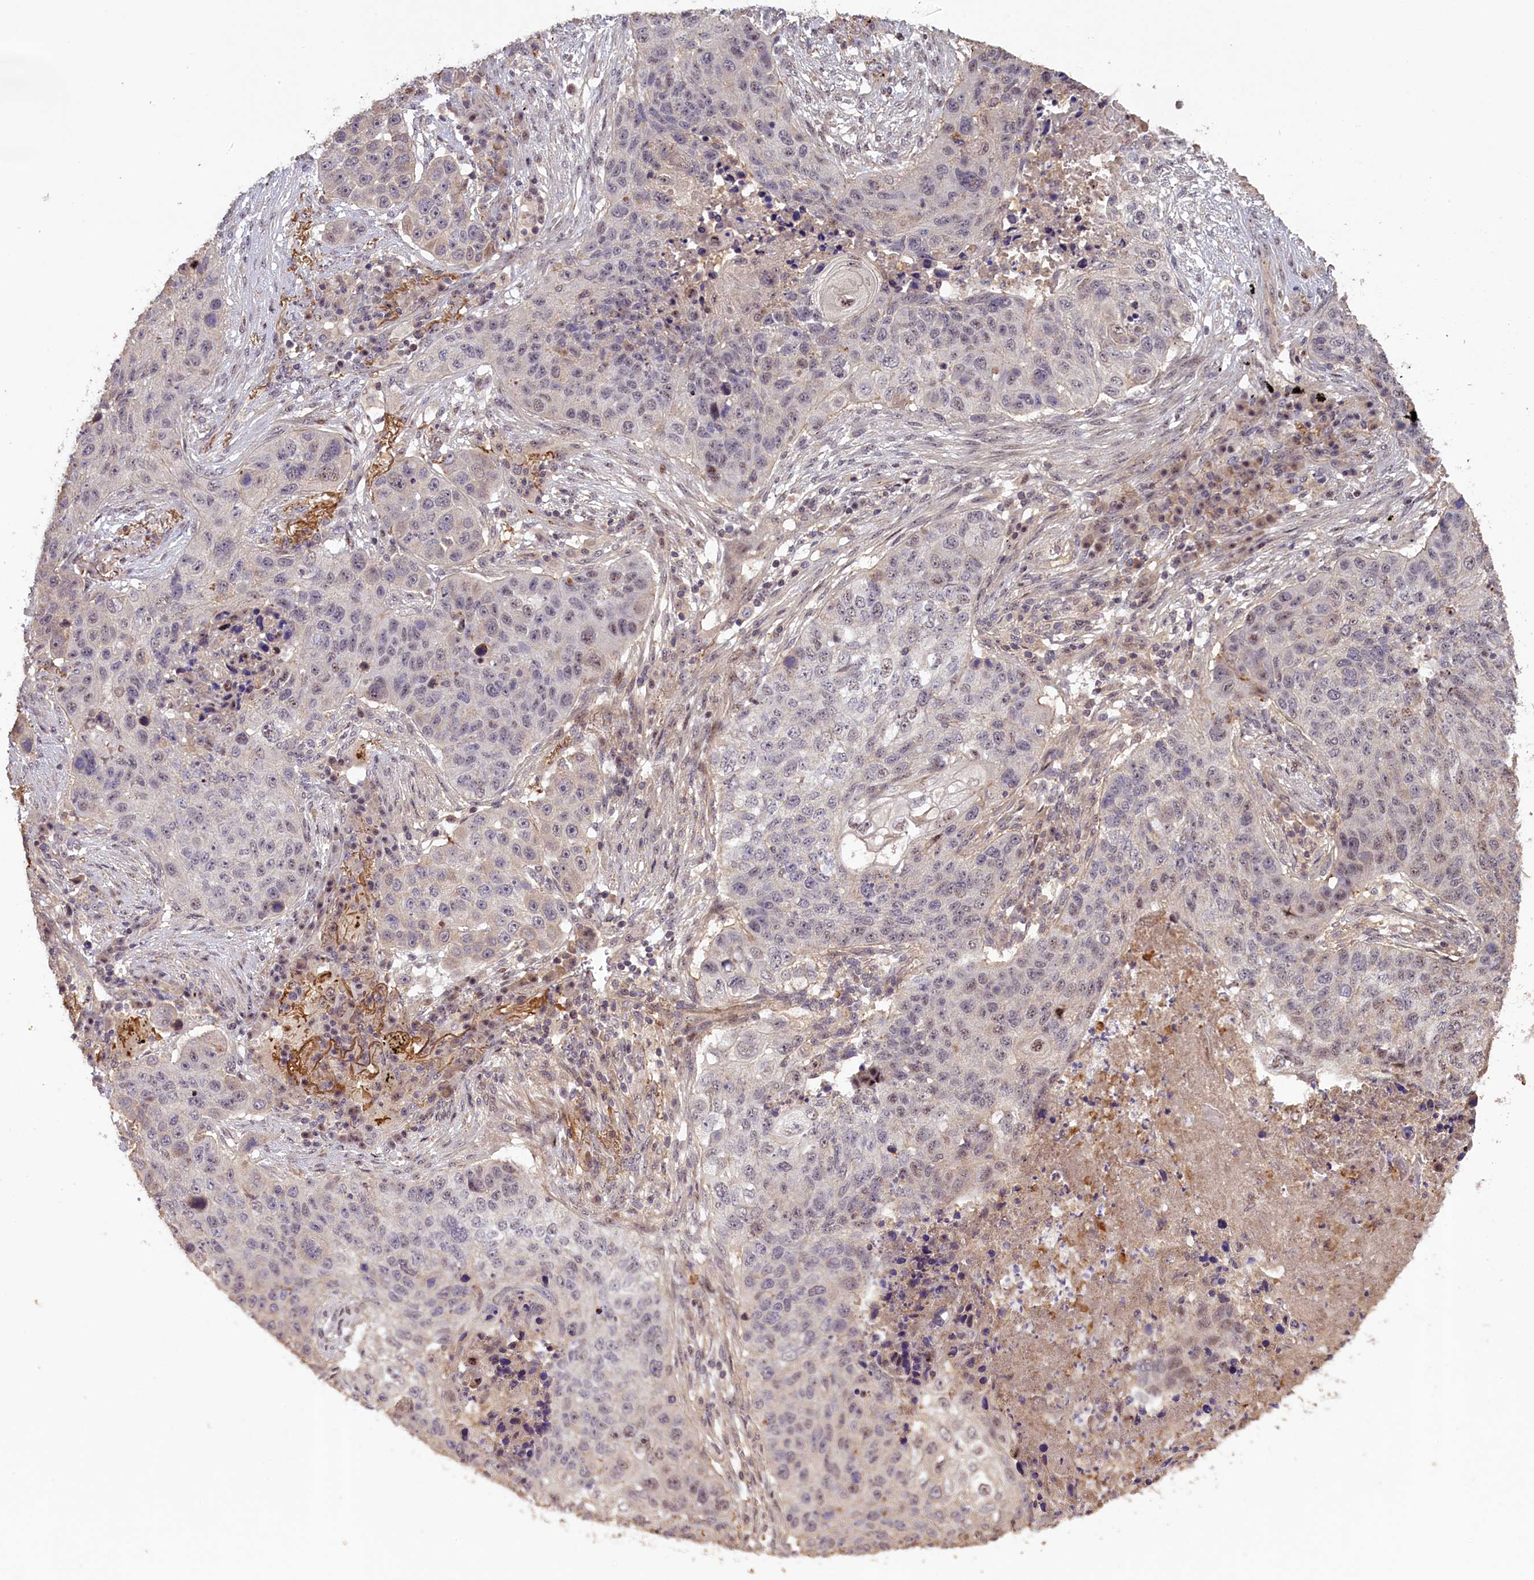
{"staining": {"intensity": "weak", "quantity": "<25%", "location": "nuclear"}, "tissue": "lung cancer", "cell_type": "Tumor cells", "image_type": "cancer", "snomed": [{"axis": "morphology", "description": "Squamous cell carcinoma, NOS"}, {"axis": "topography", "description": "Lung"}], "caption": "DAB immunohistochemical staining of human squamous cell carcinoma (lung) reveals no significant expression in tumor cells.", "gene": "FUZ", "patient": {"sex": "female", "age": 63}}